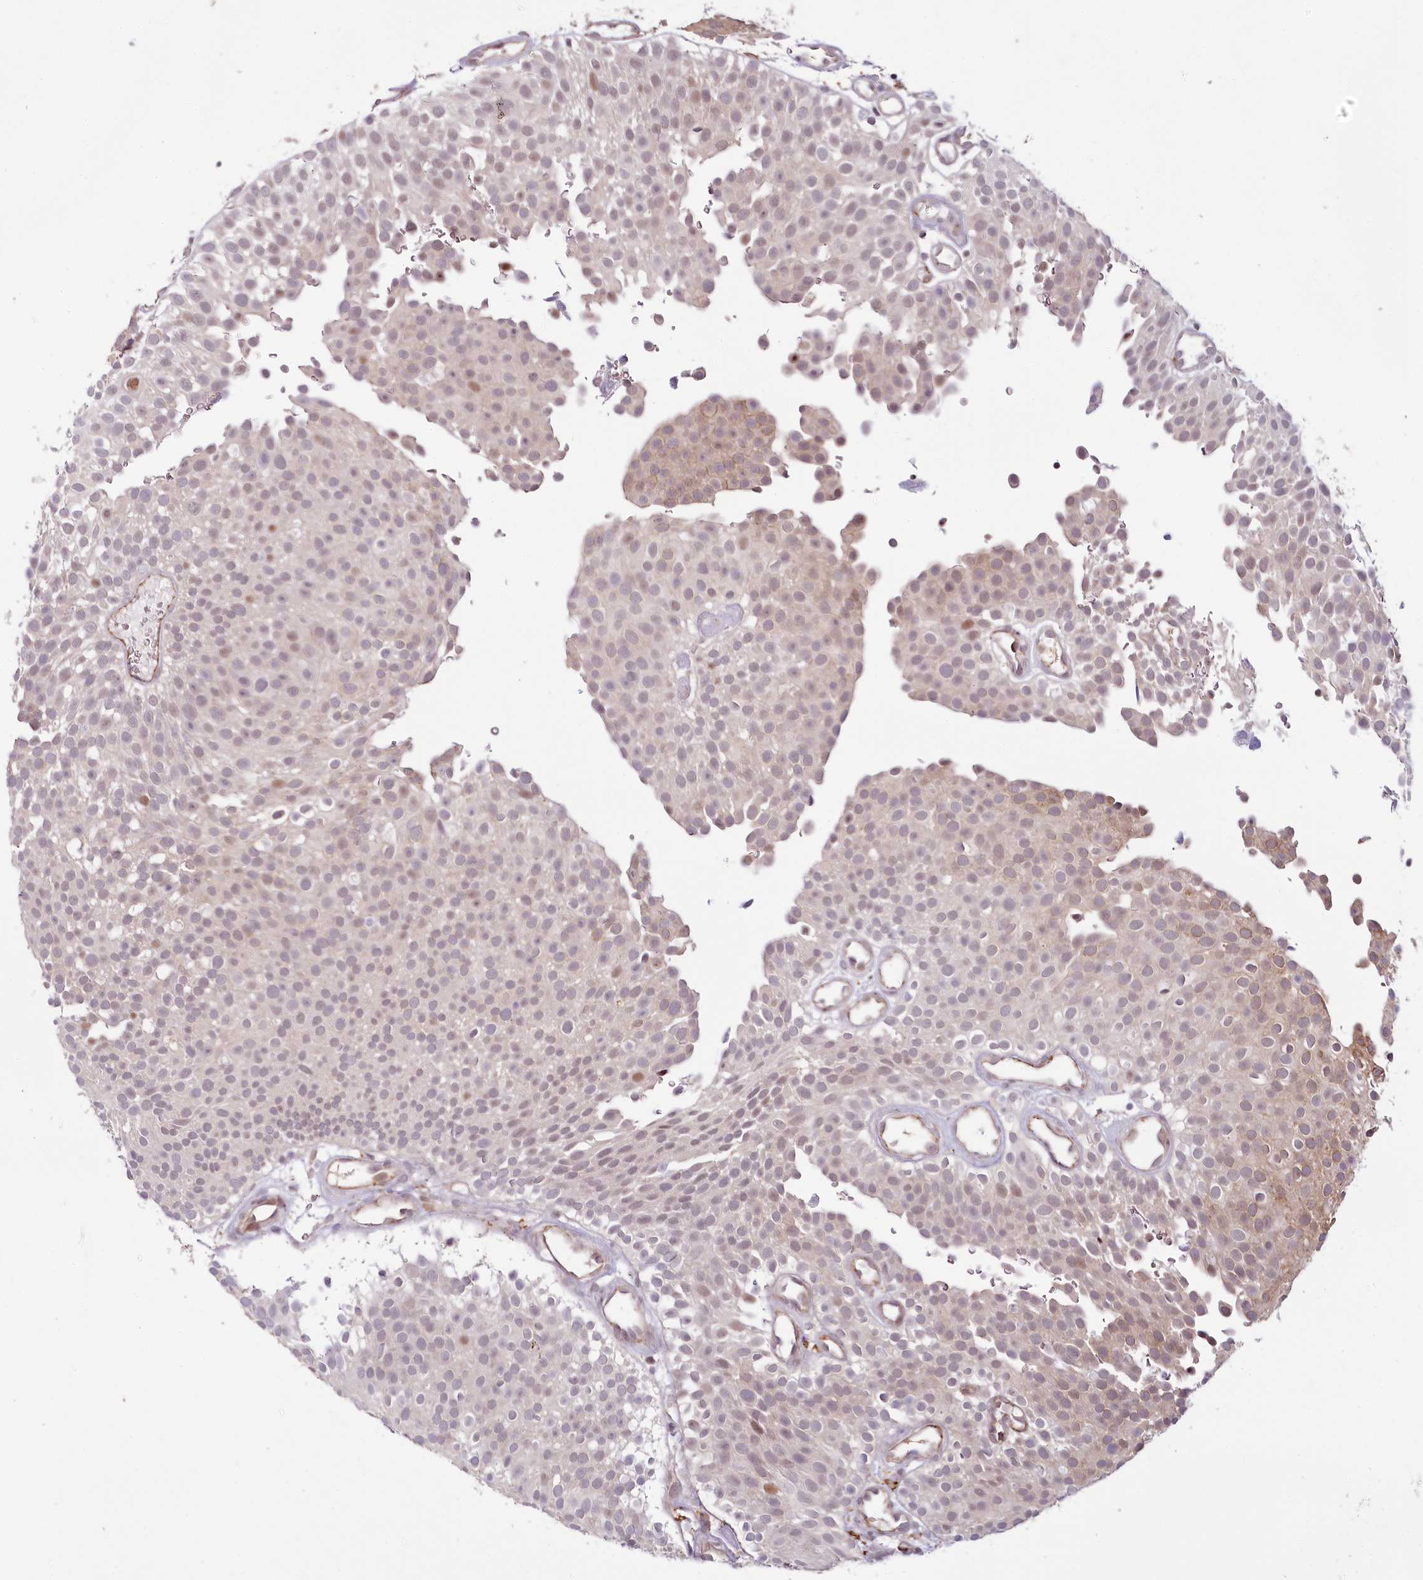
{"staining": {"intensity": "moderate", "quantity": "<25%", "location": "nuclear"}, "tissue": "urothelial cancer", "cell_type": "Tumor cells", "image_type": "cancer", "snomed": [{"axis": "morphology", "description": "Urothelial carcinoma, Low grade"}, {"axis": "topography", "description": "Urinary bladder"}], "caption": "Brown immunohistochemical staining in human urothelial carcinoma (low-grade) exhibits moderate nuclear positivity in about <25% of tumor cells.", "gene": "ALKBH8", "patient": {"sex": "male", "age": 78}}